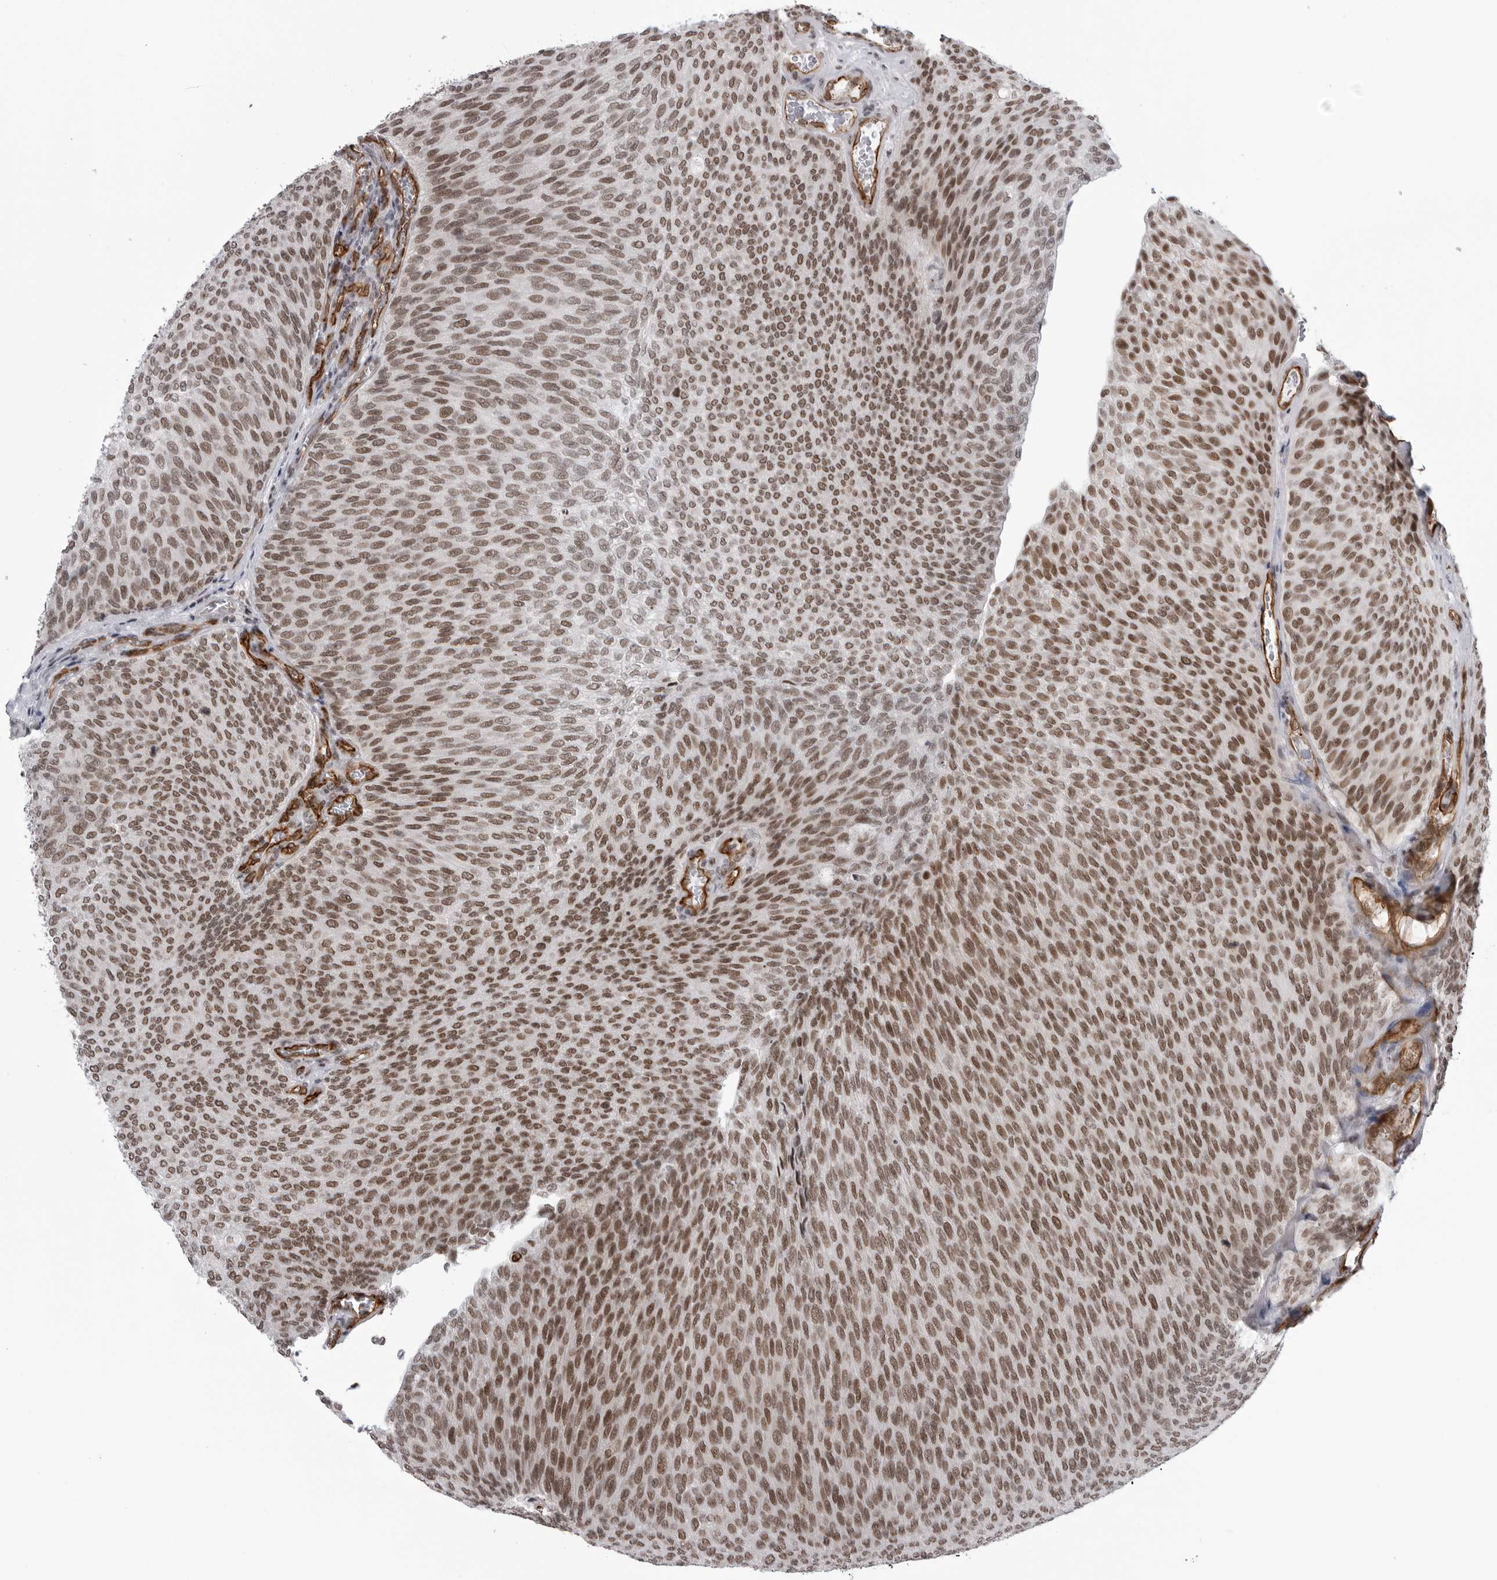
{"staining": {"intensity": "moderate", "quantity": ">75%", "location": "nuclear"}, "tissue": "urothelial cancer", "cell_type": "Tumor cells", "image_type": "cancer", "snomed": [{"axis": "morphology", "description": "Urothelial carcinoma, Low grade"}, {"axis": "topography", "description": "Urinary bladder"}], "caption": "This photomicrograph reveals low-grade urothelial carcinoma stained with IHC to label a protein in brown. The nuclear of tumor cells show moderate positivity for the protein. Nuclei are counter-stained blue.", "gene": "RNF26", "patient": {"sex": "female", "age": 79}}